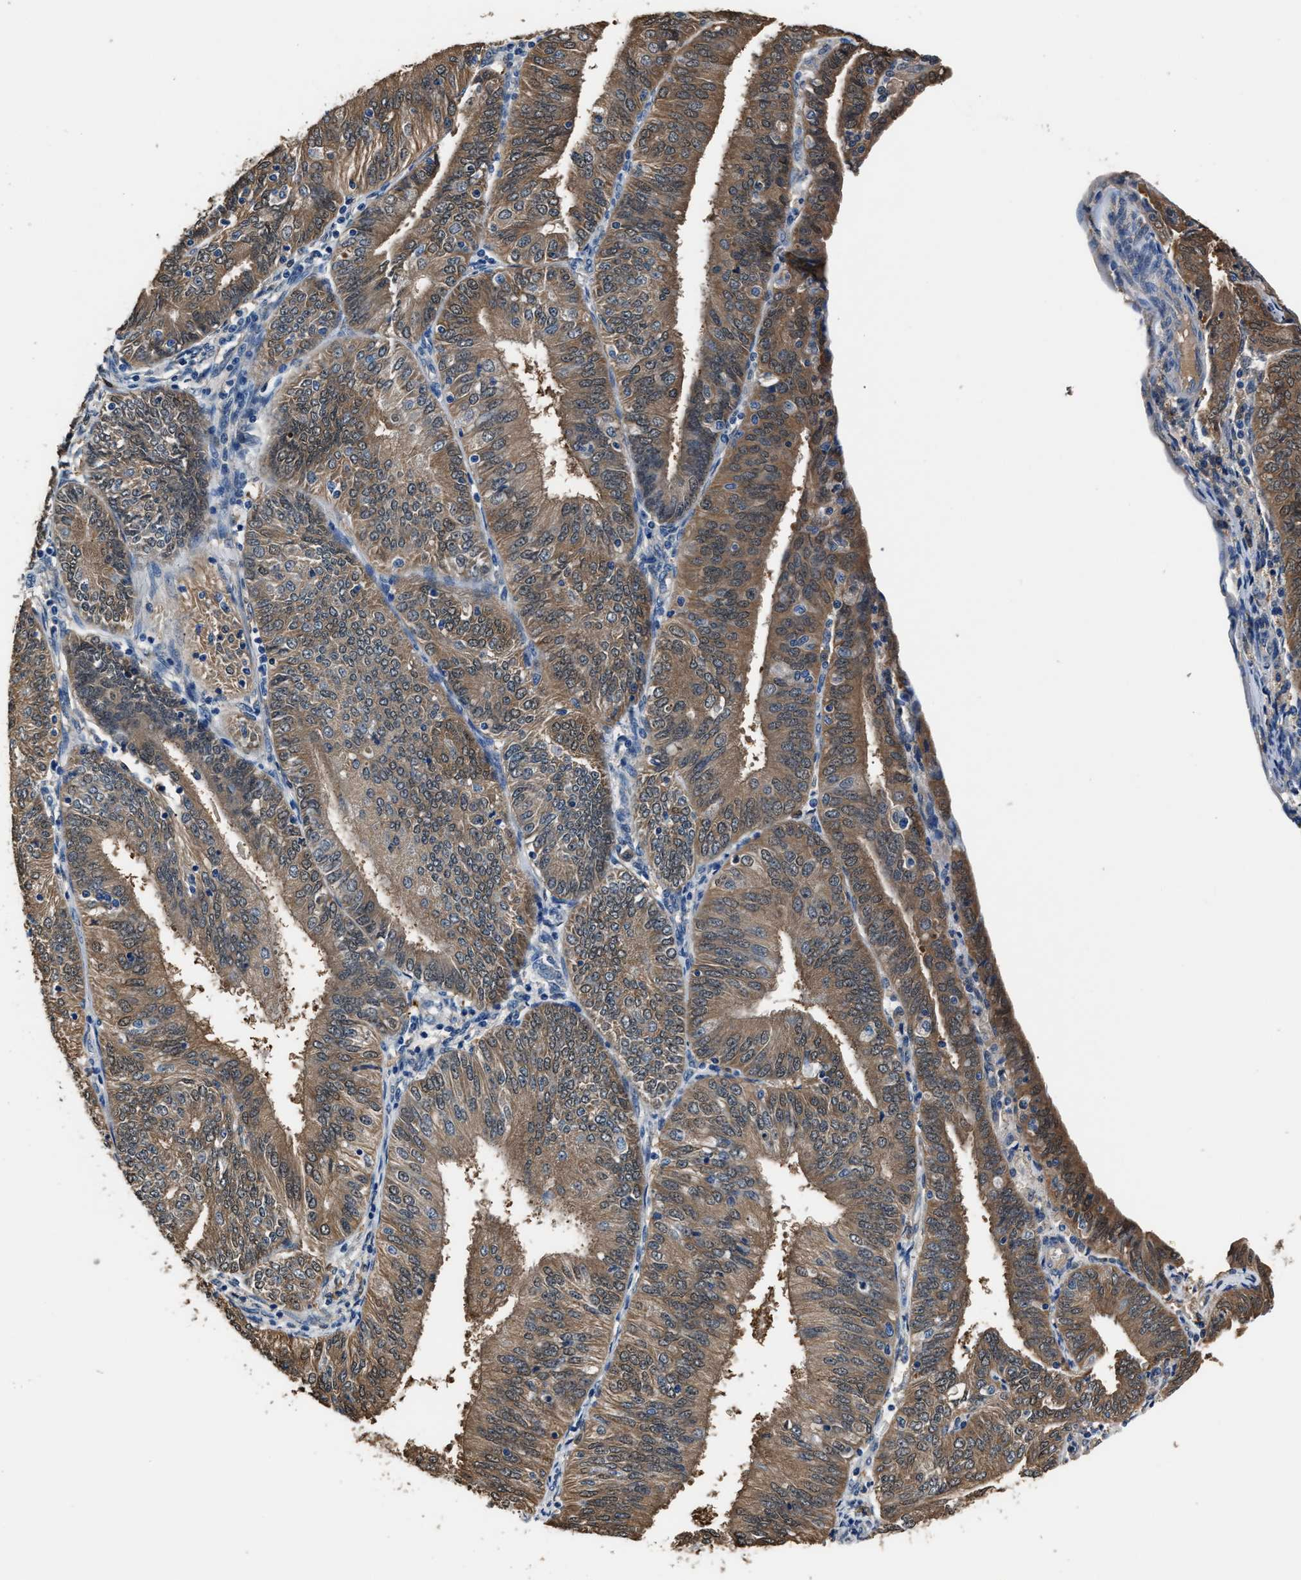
{"staining": {"intensity": "moderate", "quantity": ">75%", "location": "cytoplasmic/membranous"}, "tissue": "endometrial cancer", "cell_type": "Tumor cells", "image_type": "cancer", "snomed": [{"axis": "morphology", "description": "Adenocarcinoma, NOS"}, {"axis": "topography", "description": "Endometrium"}], "caption": "The photomicrograph displays staining of endometrial adenocarcinoma, revealing moderate cytoplasmic/membranous protein positivity (brown color) within tumor cells. (IHC, brightfield microscopy, high magnification).", "gene": "GSTP1", "patient": {"sex": "female", "age": 58}}